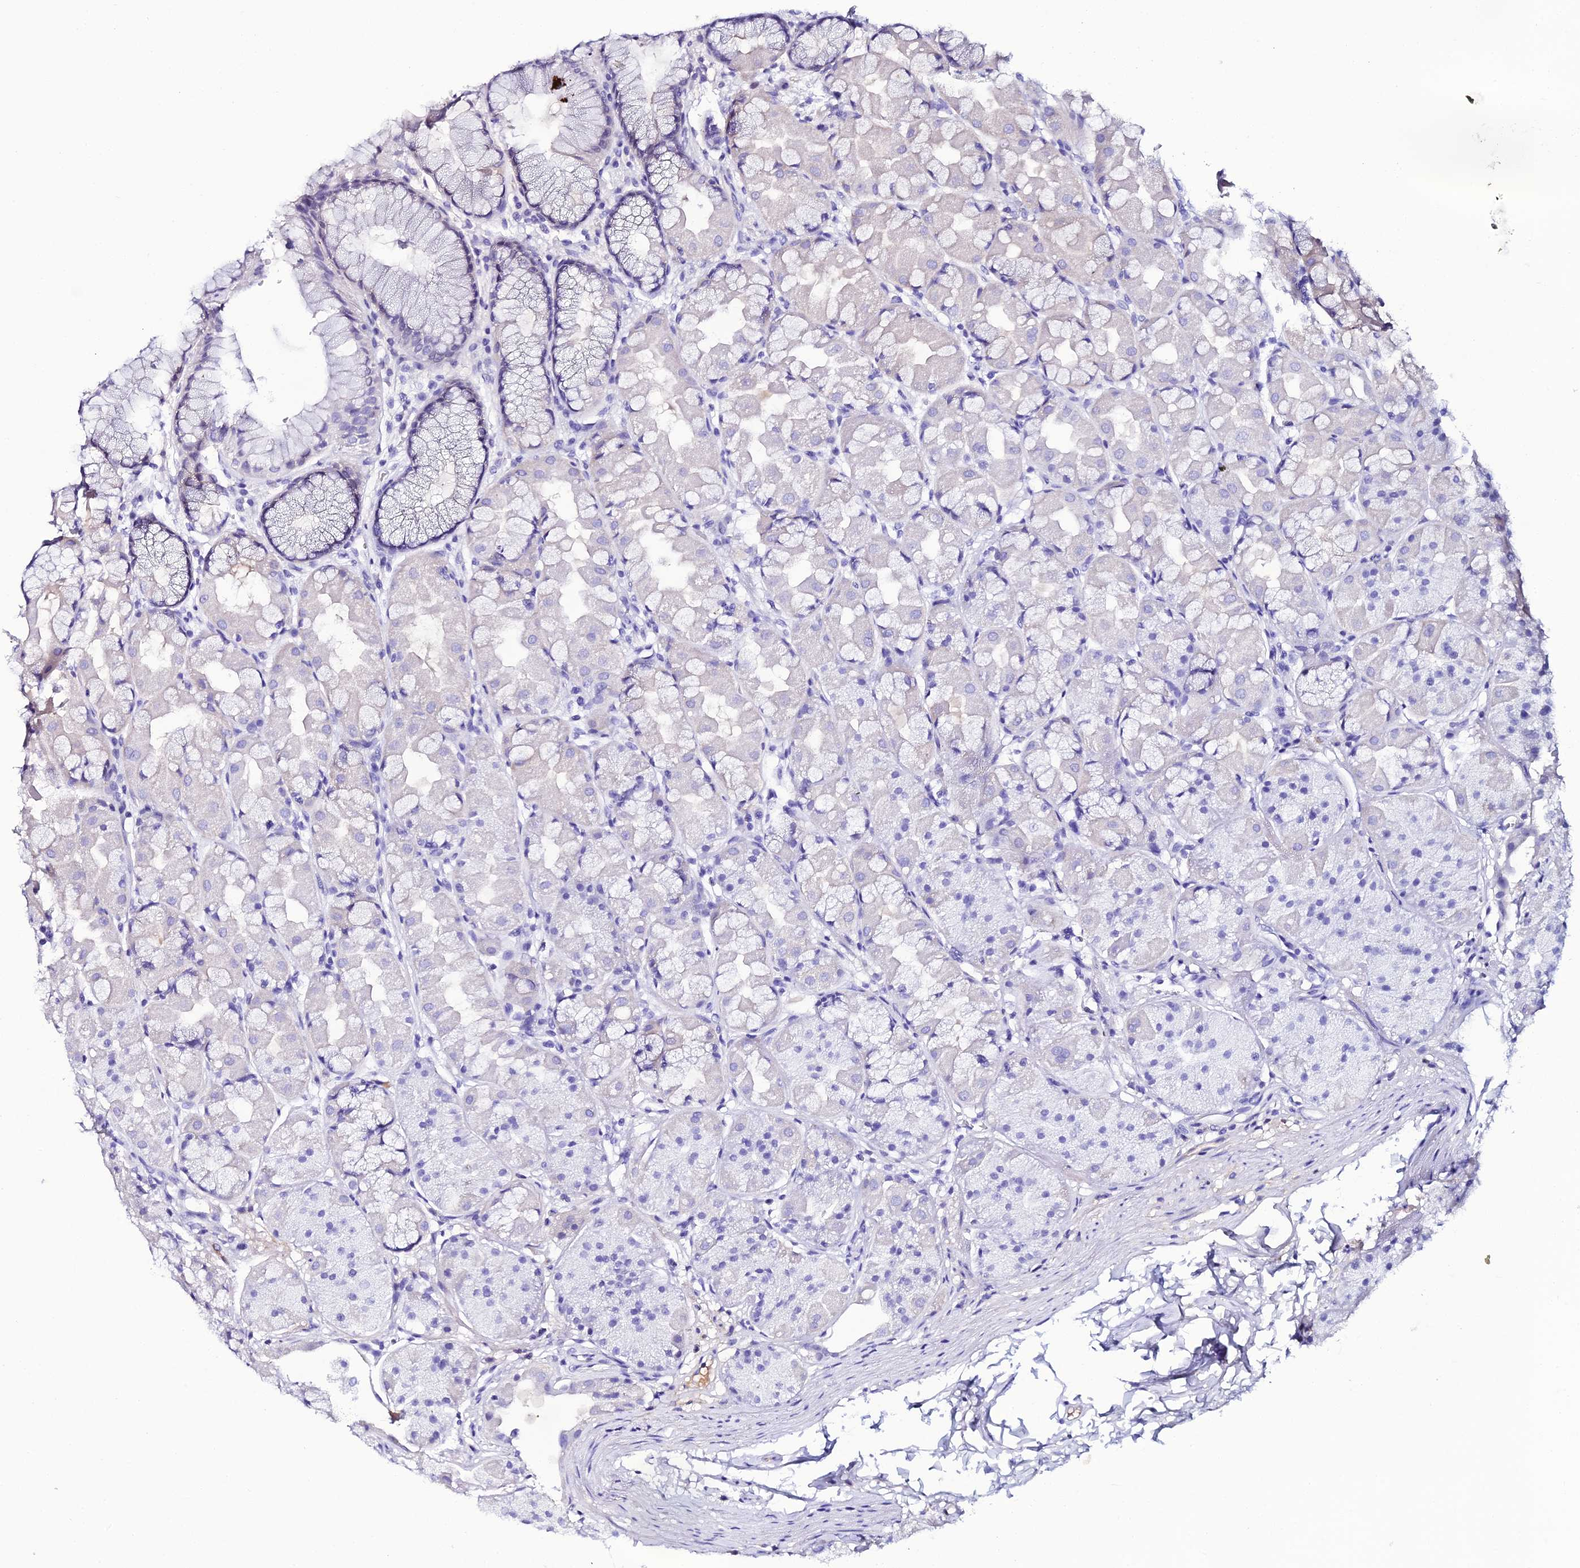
{"staining": {"intensity": "negative", "quantity": "none", "location": "none"}, "tissue": "stomach", "cell_type": "Glandular cells", "image_type": "normal", "snomed": [{"axis": "morphology", "description": "Normal tissue, NOS"}, {"axis": "topography", "description": "Stomach"}], "caption": "This micrograph is of benign stomach stained with IHC to label a protein in brown with the nuclei are counter-stained blue. There is no staining in glandular cells. (DAB (3,3'-diaminobenzidine) immunohistochemistry visualized using brightfield microscopy, high magnification).", "gene": "DEFB132", "patient": {"sex": "male", "age": 57}}